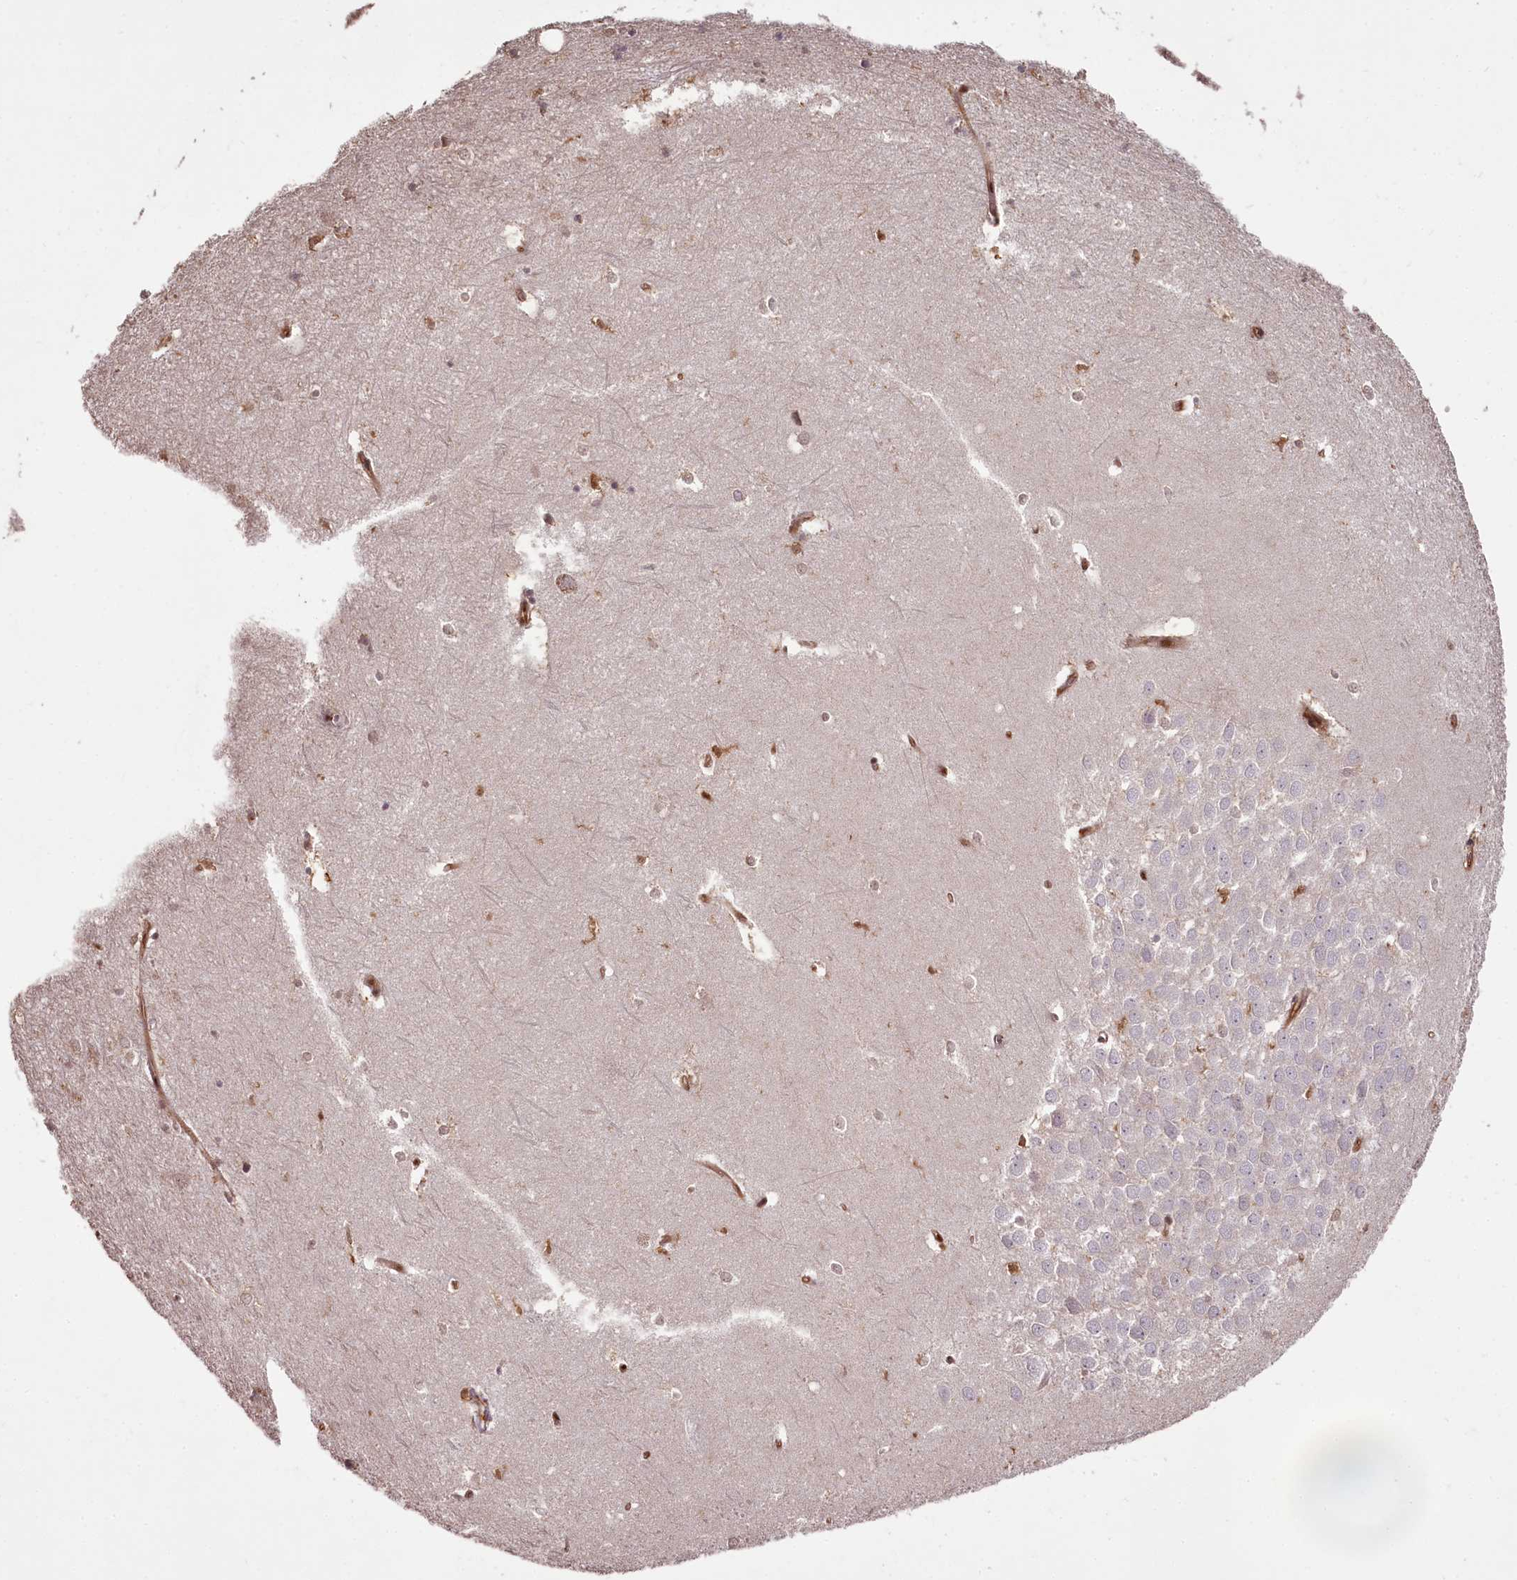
{"staining": {"intensity": "weak", "quantity": "<25%", "location": "nuclear"}, "tissue": "hippocampus", "cell_type": "Glial cells", "image_type": "normal", "snomed": [{"axis": "morphology", "description": "Normal tissue, NOS"}, {"axis": "topography", "description": "Hippocampus"}], "caption": "Immunohistochemical staining of normal human hippocampus reveals no significant expression in glial cells.", "gene": "NPRL2", "patient": {"sex": "female", "age": 64}}